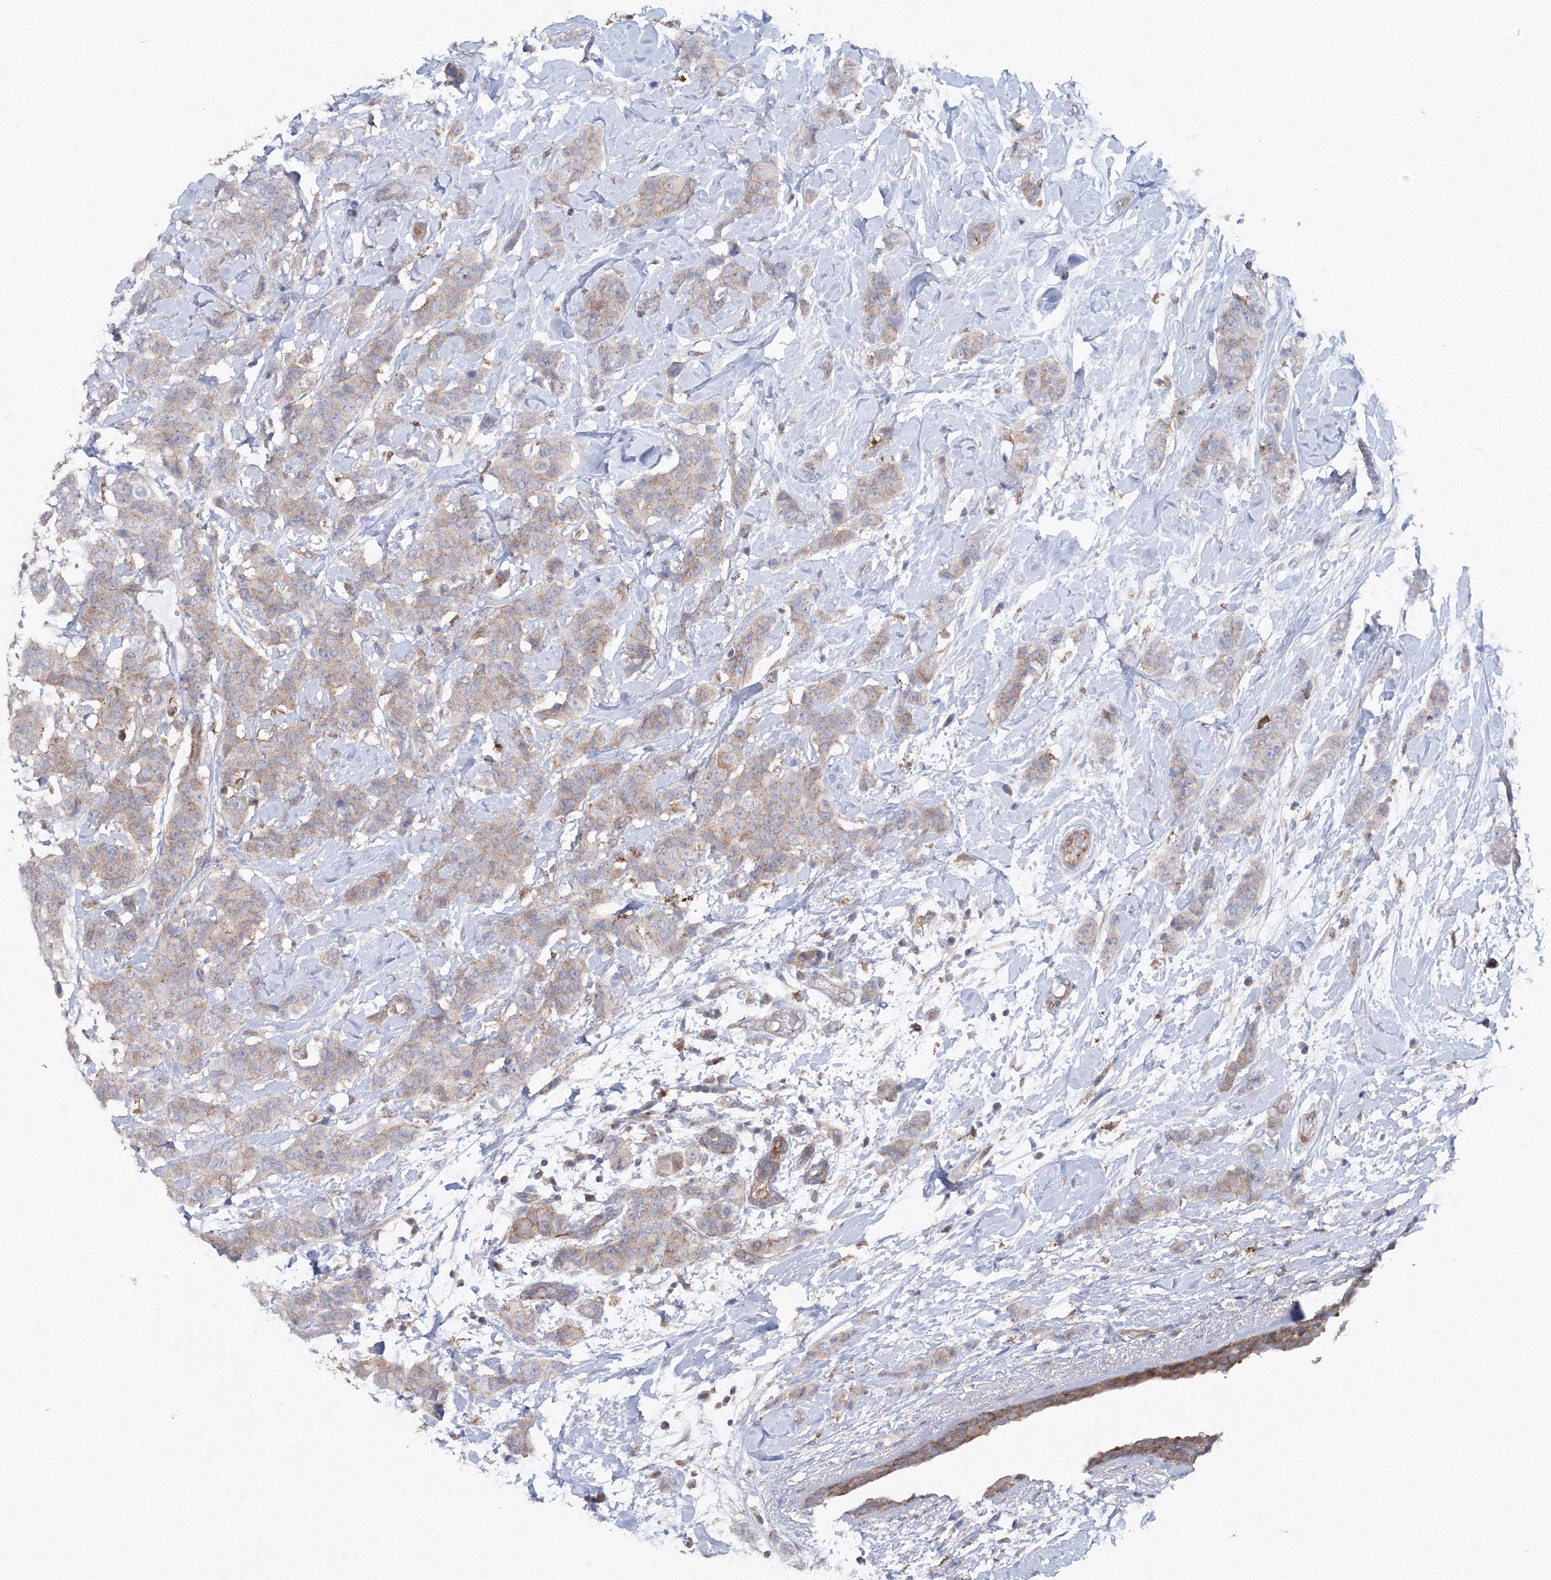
{"staining": {"intensity": "weak", "quantity": ">75%", "location": "cytoplasmic/membranous"}, "tissue": "breast cancer", "cell_type": "Tumor cells", "image_type": "cancer", "snomed": [{"axis": "morphology", "description": "Normal tissue, NOS"}, {"axis": "morphology", "description": "Duct carcinoma"}, {"axis": "topography", "description": "Breast"}], "caption": "The photomicrograph exhibits staining of invasive ductal carcinoma (breast), revealing weak cytoplasmic/membranous protein staining (brown color) within tumor cells. Nuclei are stained in blue.", "gene": "GGA2", "patient": {"sex": "female", "age": 40}}